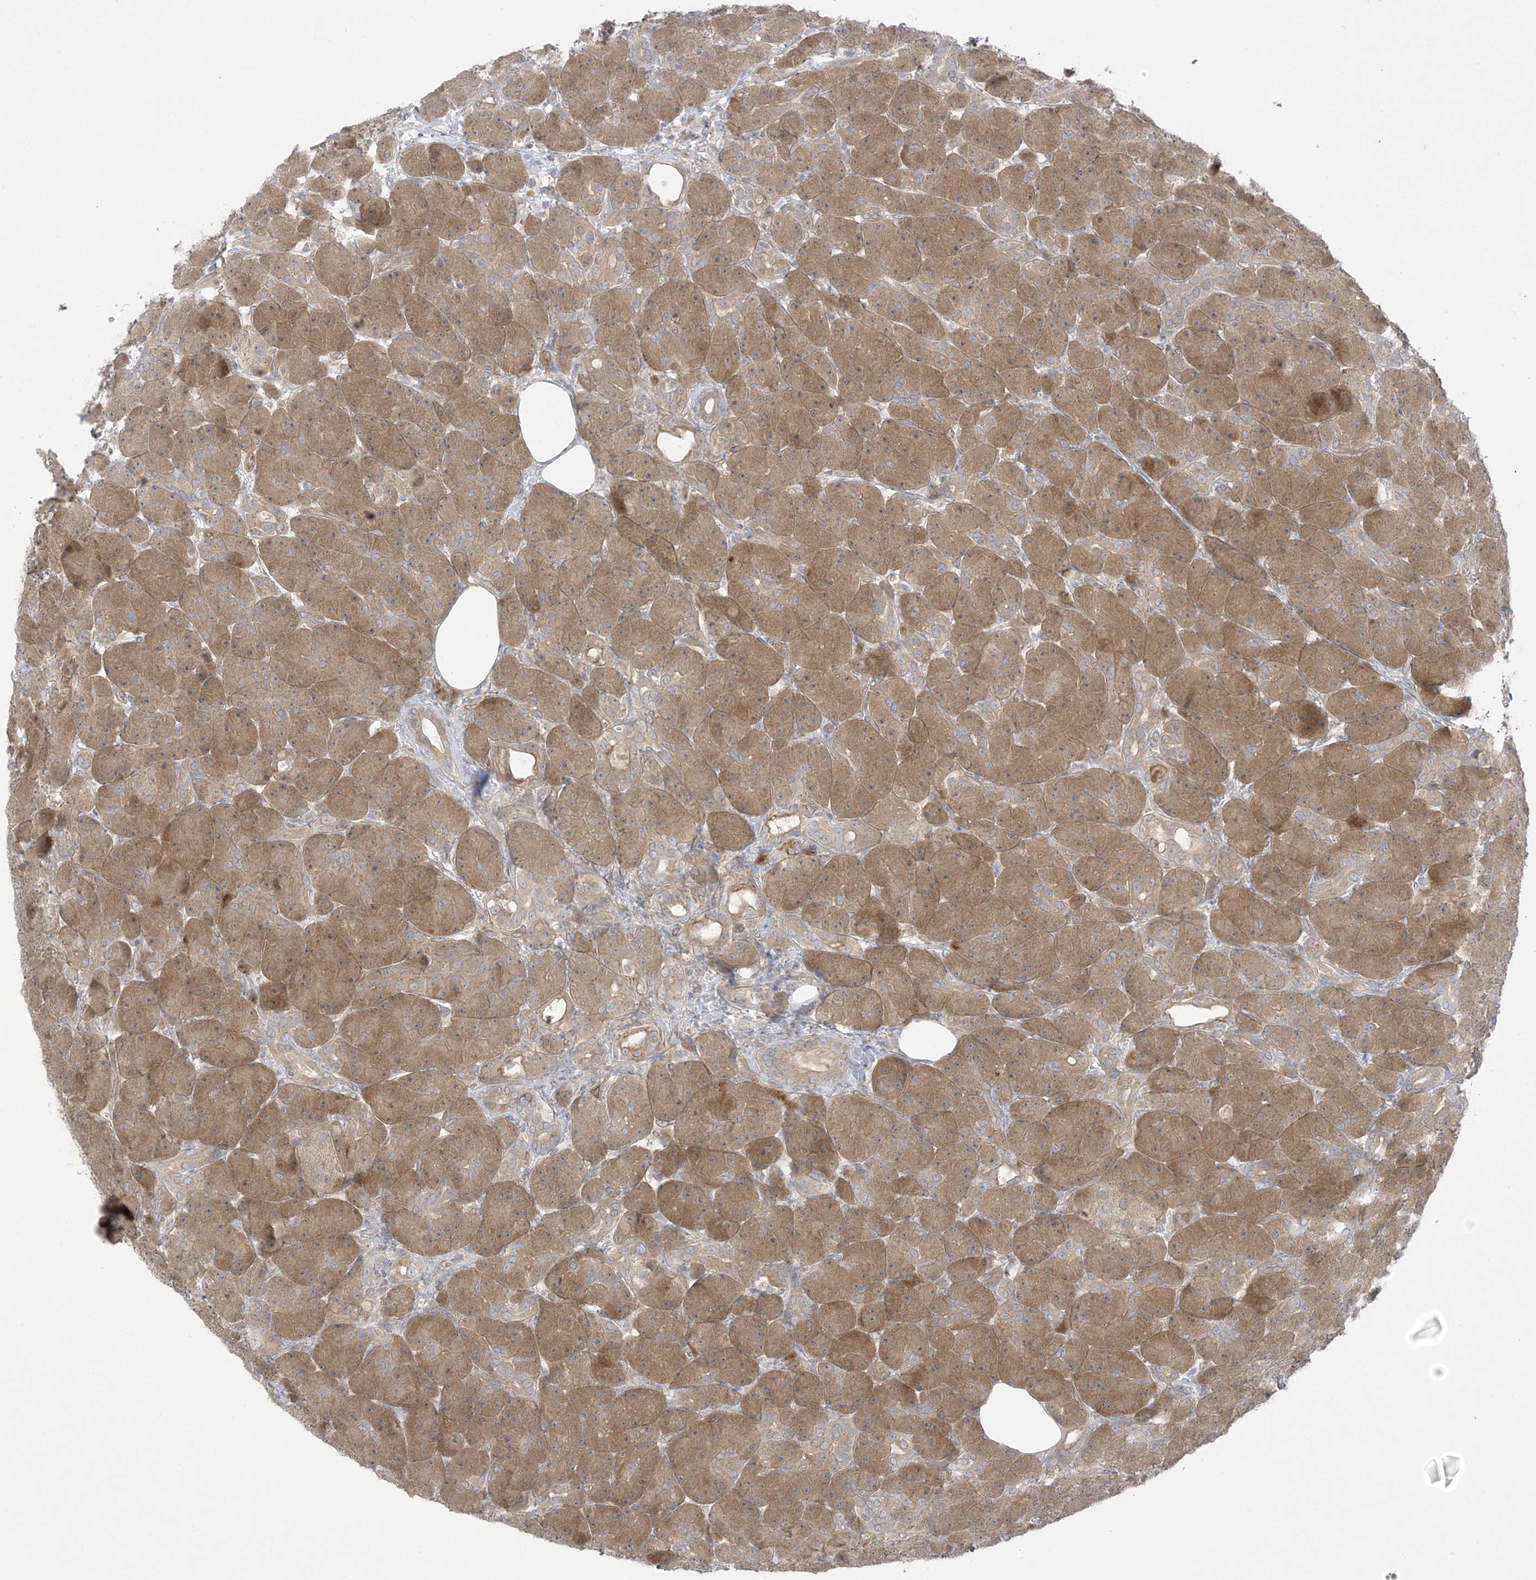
{"staining": {"intensity": "moderate", "quantity": ">75%", "location": "cytoplasmic/membranous"}, "tissue": "pancreas", "cell_type": "Exocrine glandular cells", "image_type": "normal", "snomed": [{"axis": "morphology", "description": "Normal tissue, NOS"}, {"axis": "topography", "description": "Pancreas"}], "caption": "Human pancreas stained with a brown dye displays moderate cytoplasmic/membranous positive expression in about >75% of exocrine glandular cells.", "gene": "EIPR1", "patient": {"sex": "male", "age": 63}}